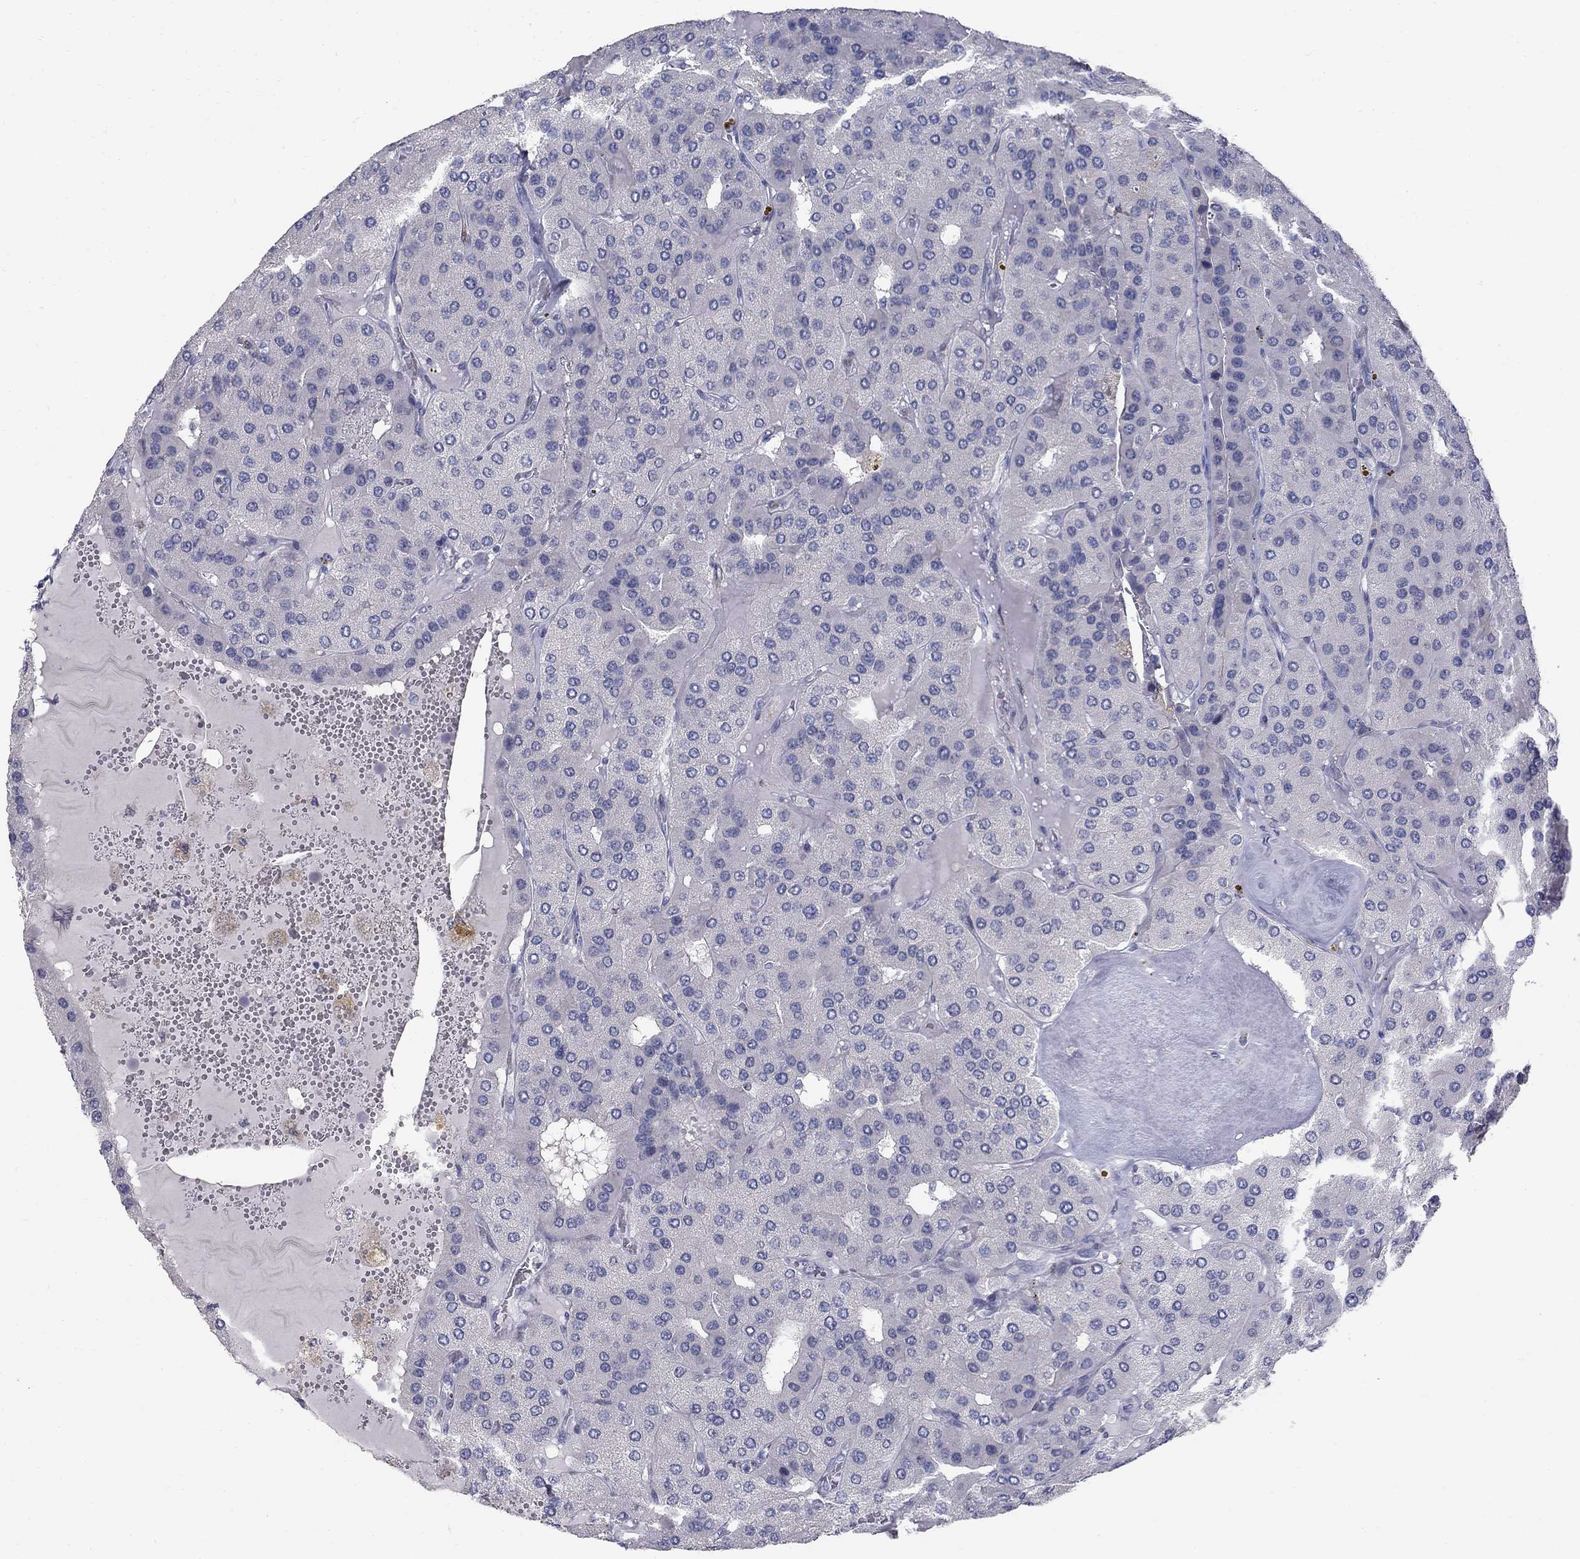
{"staining": {"intensity": "negative", "quantity": "none", "location": "none"}, "tissue": "parathyroid gland", "cell_type": "Glandular cells", "image_type": "normal", "snomed": [{"axis": "morphology", "description": "Normal tissue, NOS"}, {"axis": "morphology", "description": "Adenoma, NOS"}, {"axis": "topography", "description": "Parathyroid gland"}], "caption": "Glandular cells show no significant expression in benign parathyroid gland. (Stains: DAB immunohistochemistry (IHC) with hematoxylin counter stain, Microscopy: brightfield microscopy at high magnification).", "gene": "NTRK2", "patient": {"sex": "female", "age": 86}}